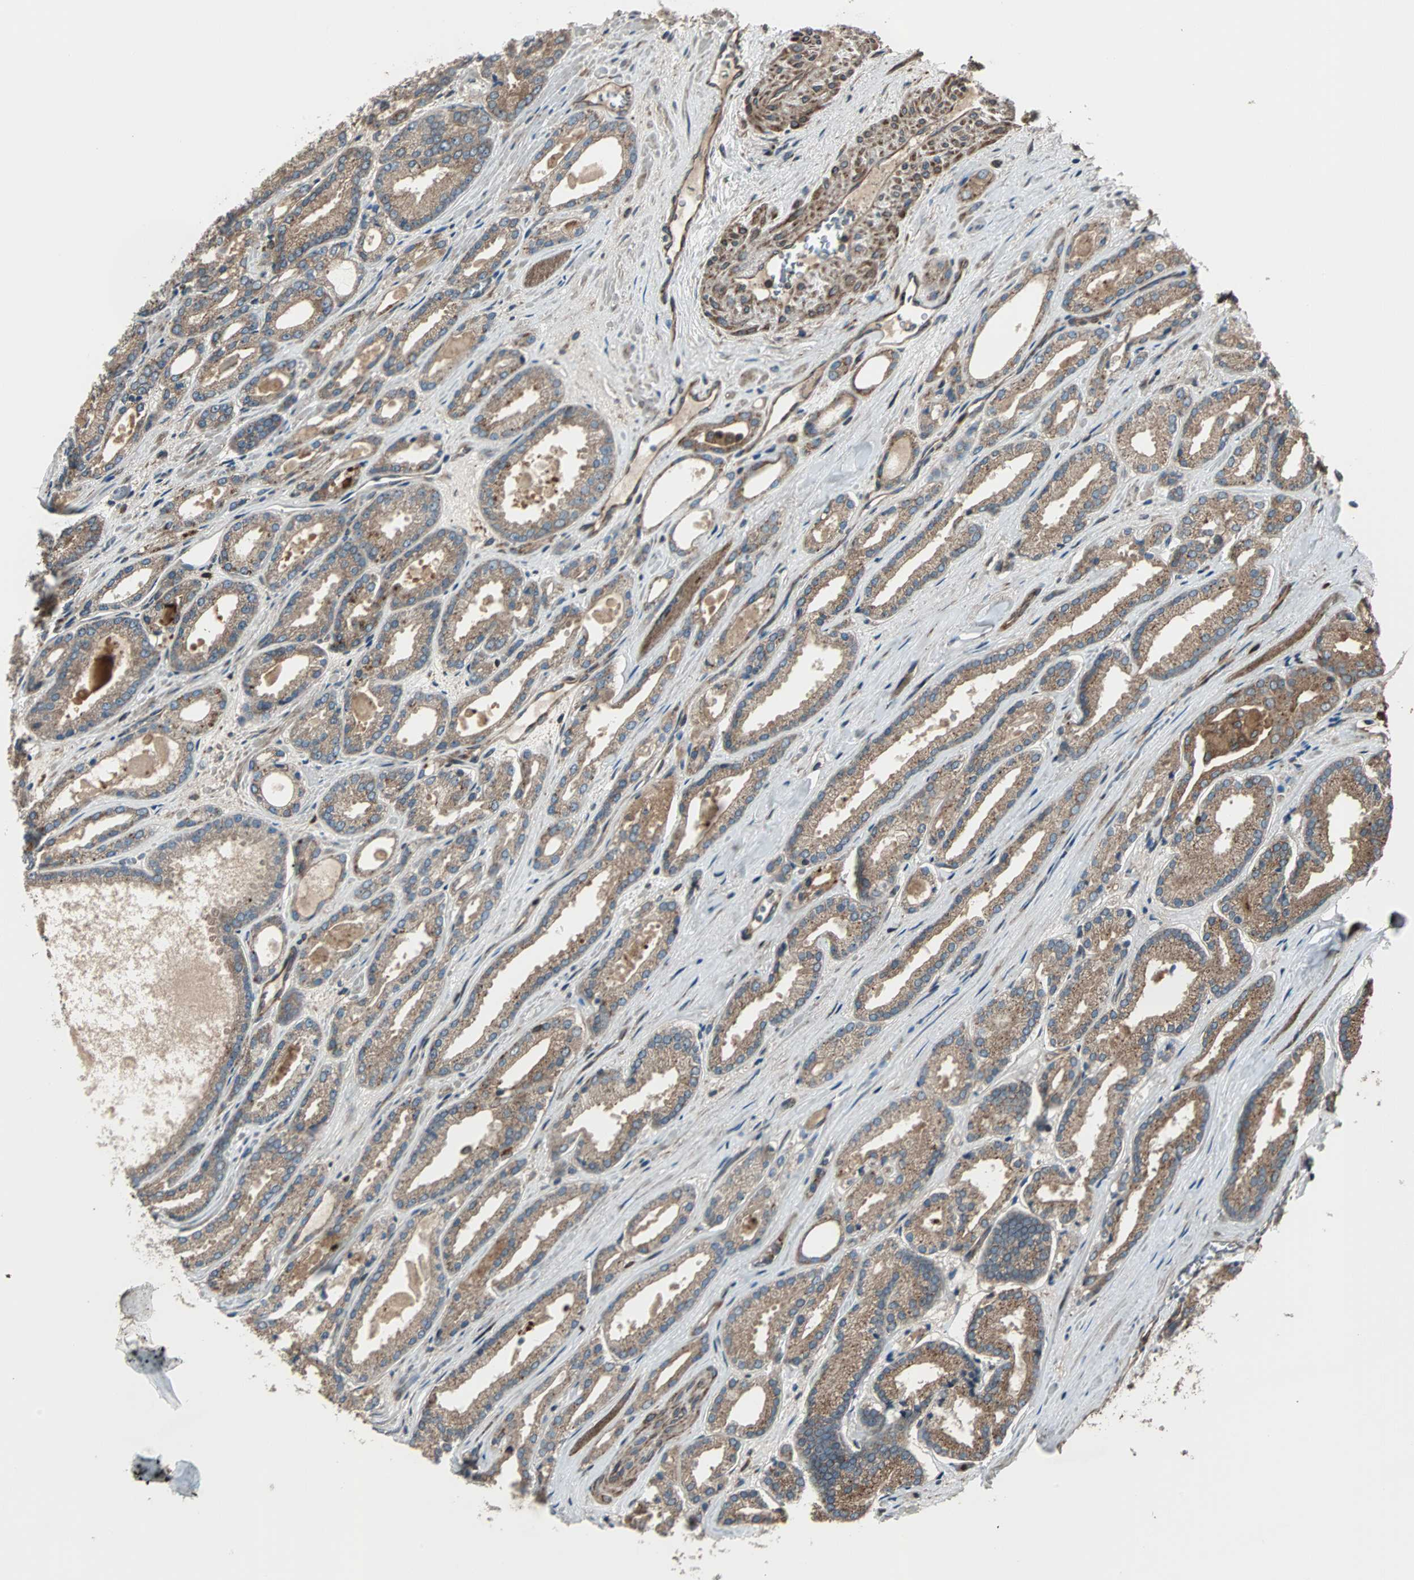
{"staining": {"intensity": "moderate", "quantity": ">75%", "location": "cytoplasmic/membranous"}, "tissue": "prostate cancer", "cell_type": "Tumor cells", "image_type": "cancer", "snomed": [{"axis": "morphology", "description": "Adenocarcinoma, Low grade"}, {"axis": "topography", "description": "Prostate"}], "caption": "Protein staining of prostate cancer (low-grade adenocarcinoma) tissue exhibits moderate cytoplasmic/membranous positivity in about >75% of tumor cells. The staining is performed using DAB (3,3'-diaminobenzidine) brown chromogen to label protein expression. The nuclei are counter-stained blue using hematoxylin.", "gene": "RAB7A", "patient": {"sex": "male", "age": 59}}